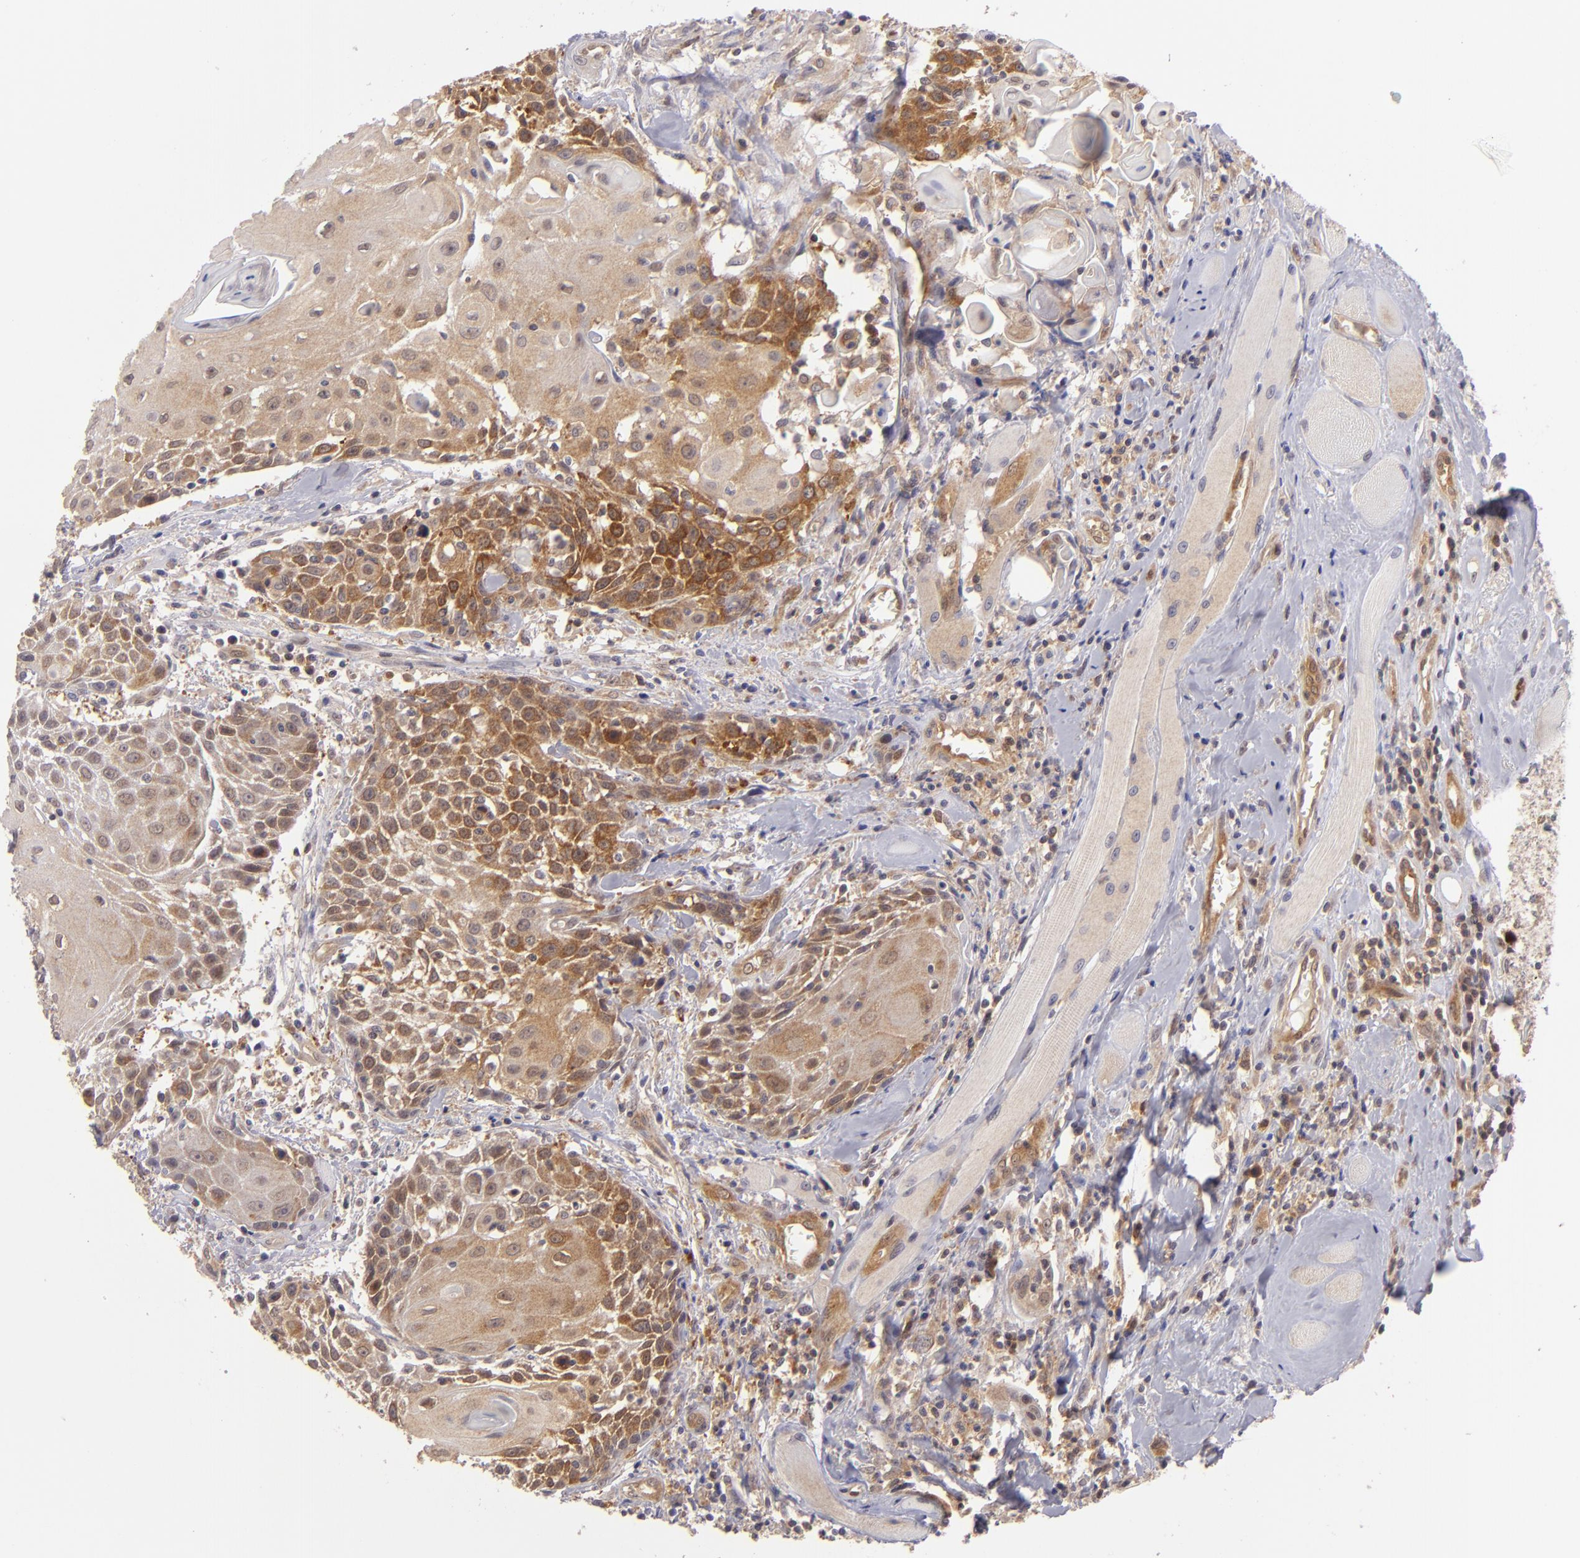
{"staining": {"intensity": "moderate", "quantity": "25%-75%", "location": "cytoplasmic/membranous"}, "tissue": "head and neck cancer", "cell_type": "Tumor cells", "image_type": "cancer", "snomed": [{"axis": "morphology", "description": "Squamous cell carcinoma, NOS"}, {"axis": "topography", "description": "Oral tissue"}, {"axis": "topography", "description": "Head-Neck"}], "caption": "Tumor cells show medium levels of moderate cytoplasmic/membranous expression in about 25%-75% of cells in head and neck squamous cell carcinoma.", "gene": "PTPN13", "patient": {"sex": "female", "age": 82}}